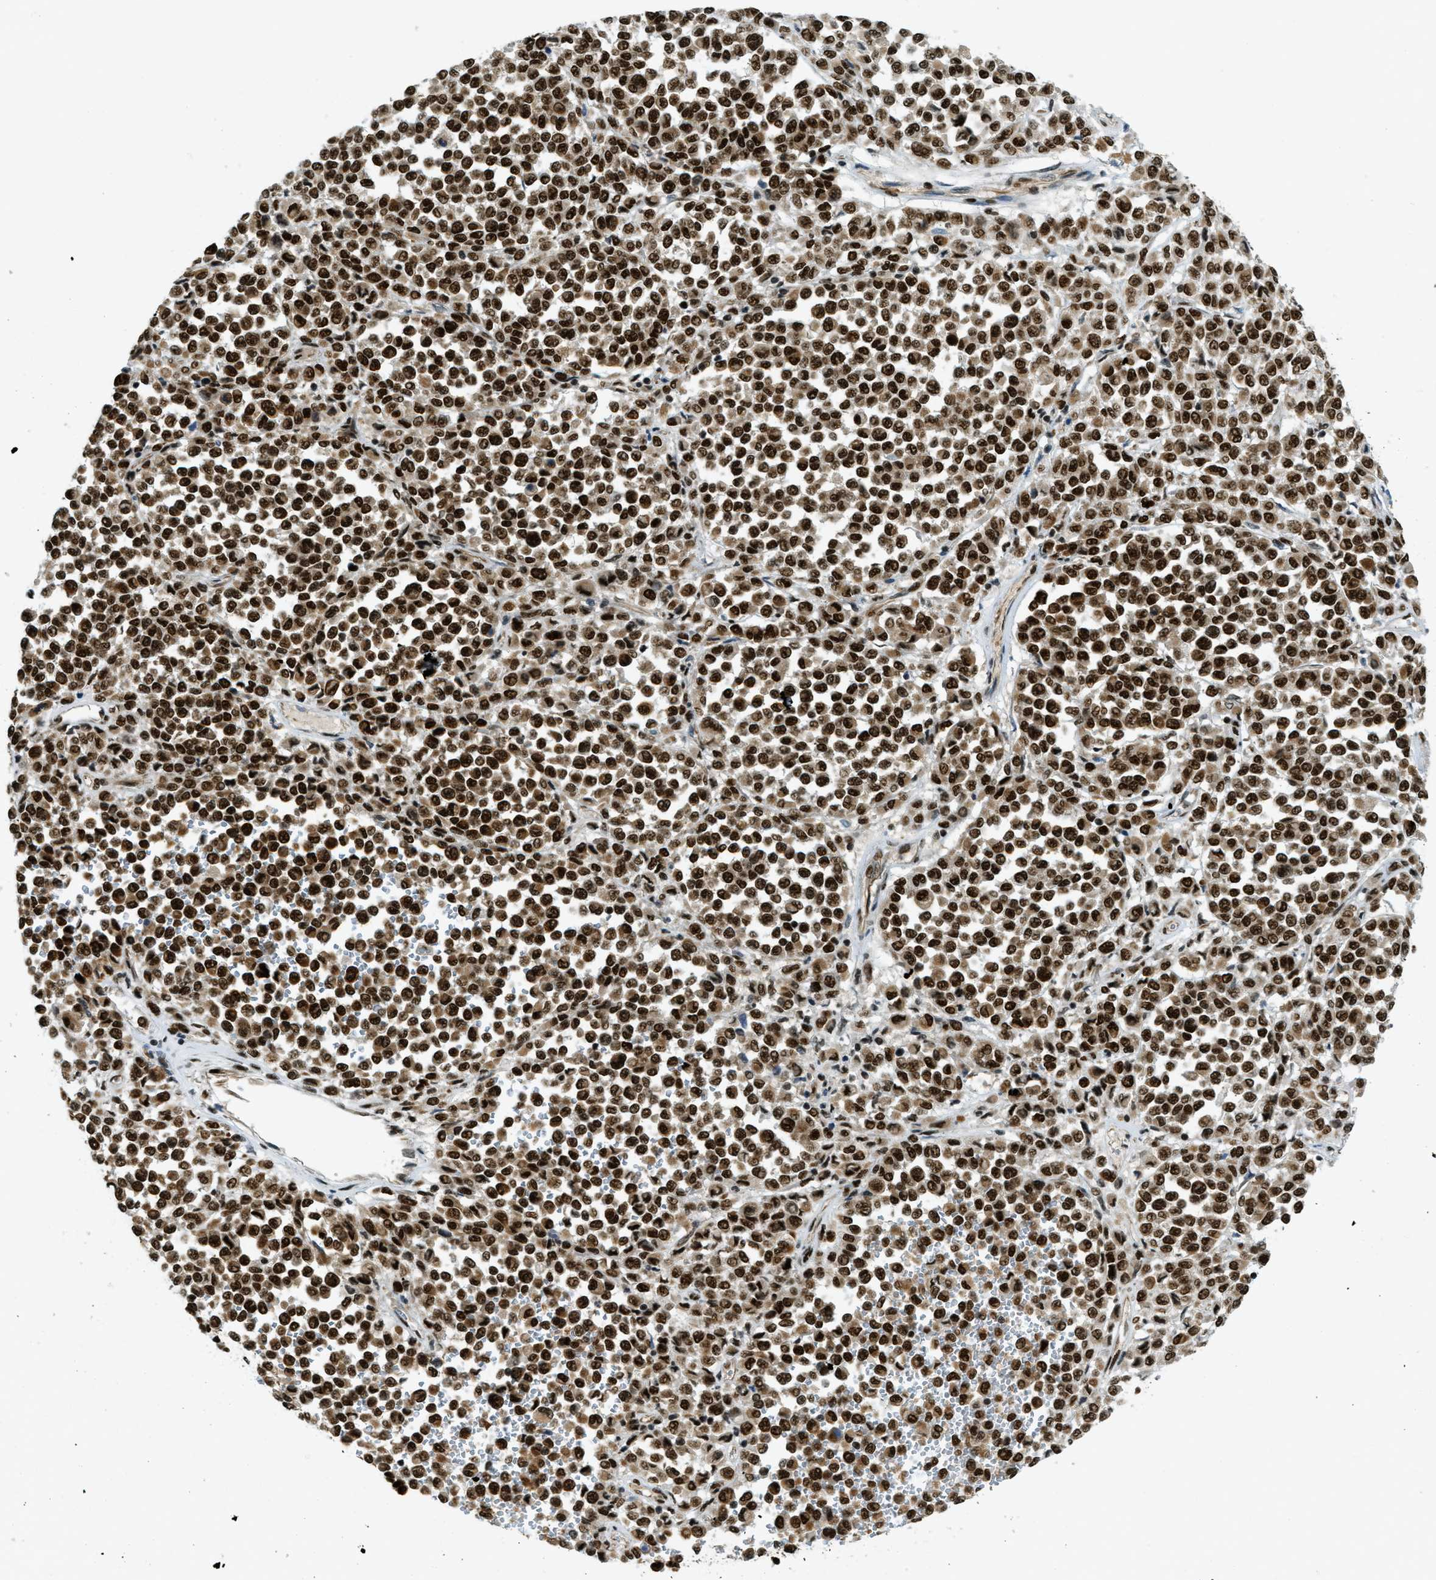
{"staining": {"intensity": "strong", "quantity": ">75%", "location": "cytoplasmic/membranous,nuclear"}, "tissue": "melanoma", "cell_type": "Tumor cells", "image_type": "cancer", "snomed": [{"axis": "morphology", "description": "Malignant melanoma, Metastatic site"}, {"axis": "topography", "description": "Pancreas"}], "caption": "Brown immunohistochemical staining in human malignant melanoma (metastatic site) shows strong cytoplasmic/membranous and nuclear staining in approximately >75% of tumor cells.", "gene": "ZFR", "patient": {"sex": "female", "age": 30}}